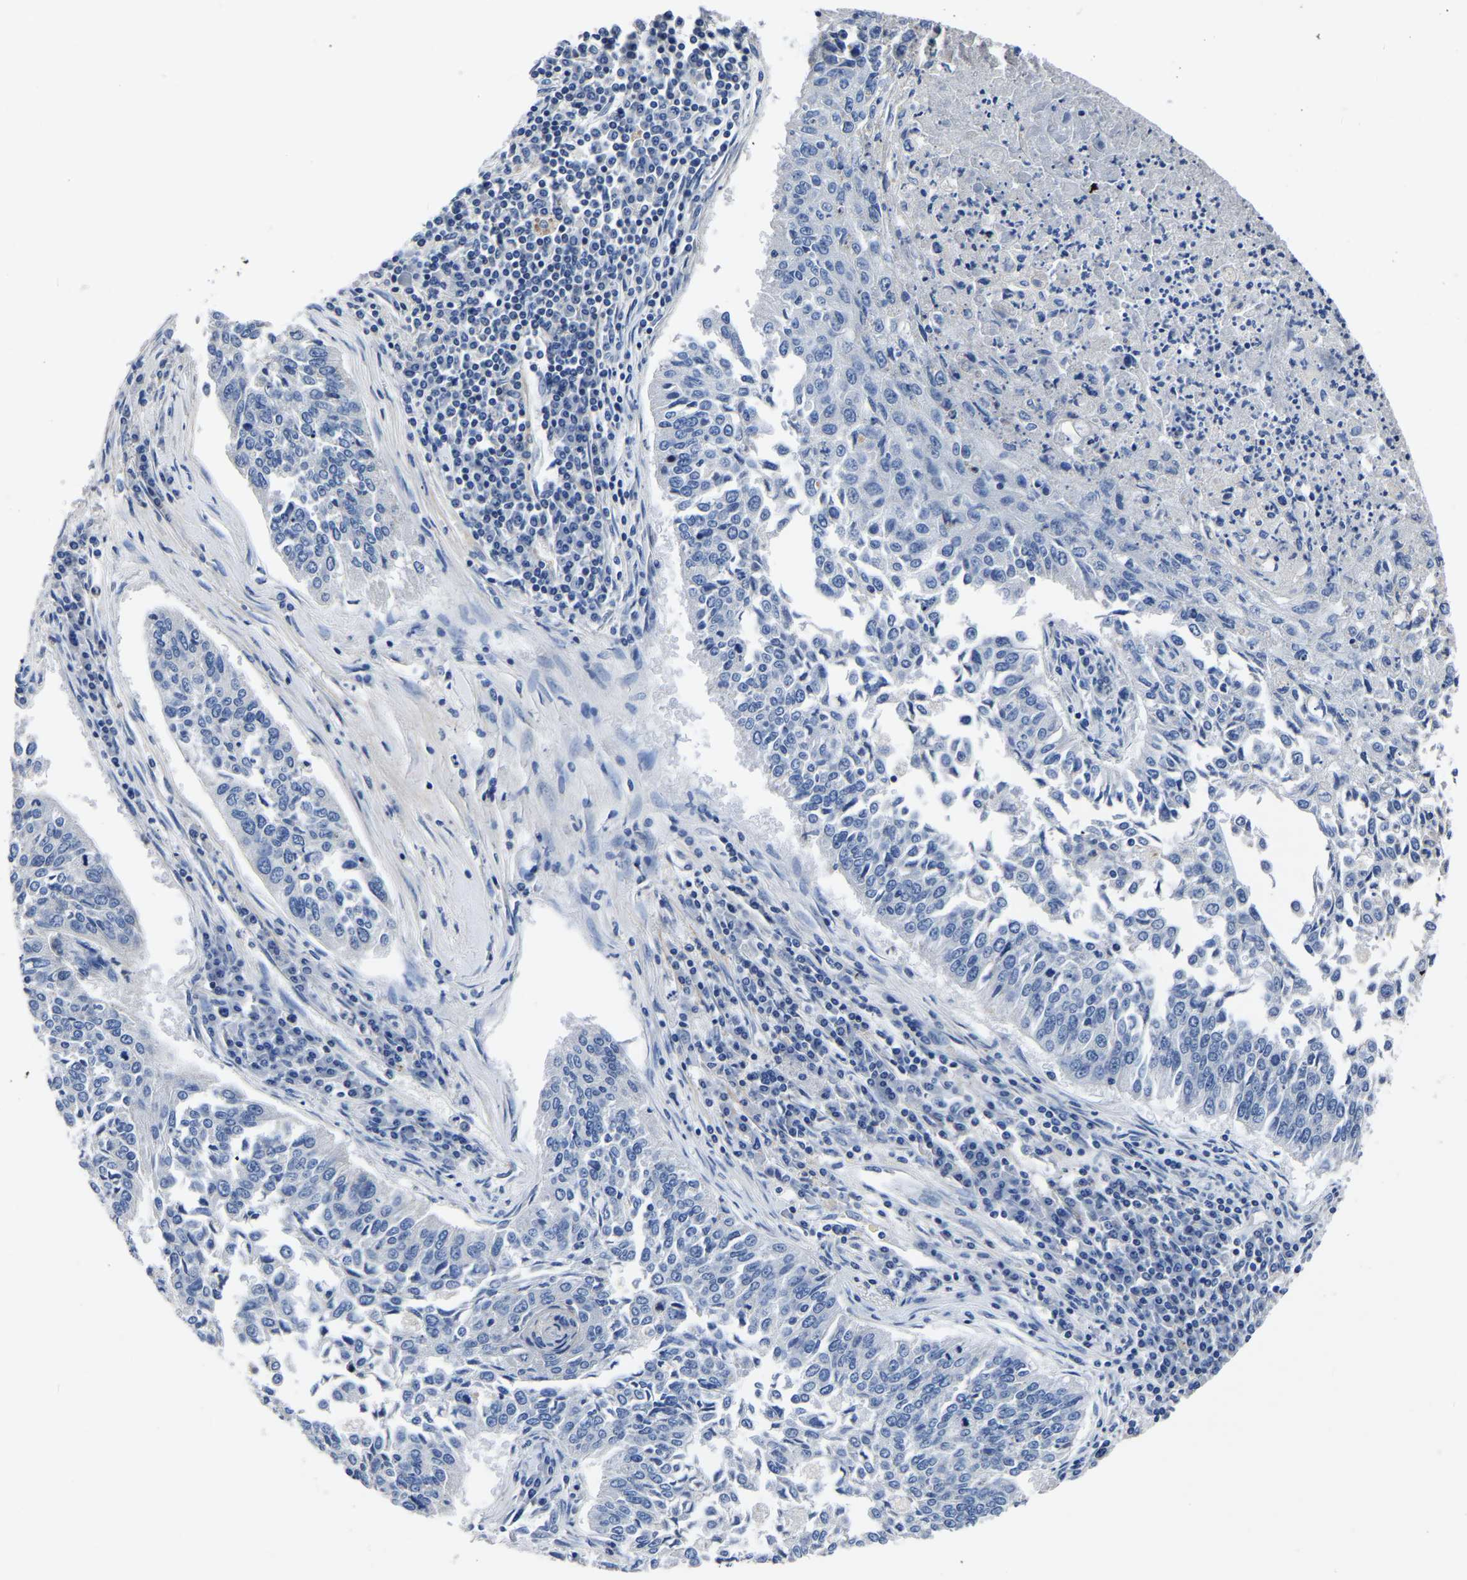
{"staining": {"intensity": "negative", "quantity": "none", "location": "none"}, "tissue": "lung cancer", "cell_type": "Tumor cells", "image_type": "cancer", "snomed": [{"axis": "morphology", "description": "Normal tissue, NOS"}, {"axis": "morphology", "description": "Squamous cell carcinoma, NOS"}, {"axis": "topography", "description": "Cartilage tissue"}, {"axis": "topography", "description": "Bronchus"}, {"axis": "topography", "description": "Lung"}], "caption": "Human lung cancer stained for a protein using immunohistochemistry exhibits no expression in tumor cells.", "gene": "FGD5", "patient": {"sex": "female", "age": 49}}